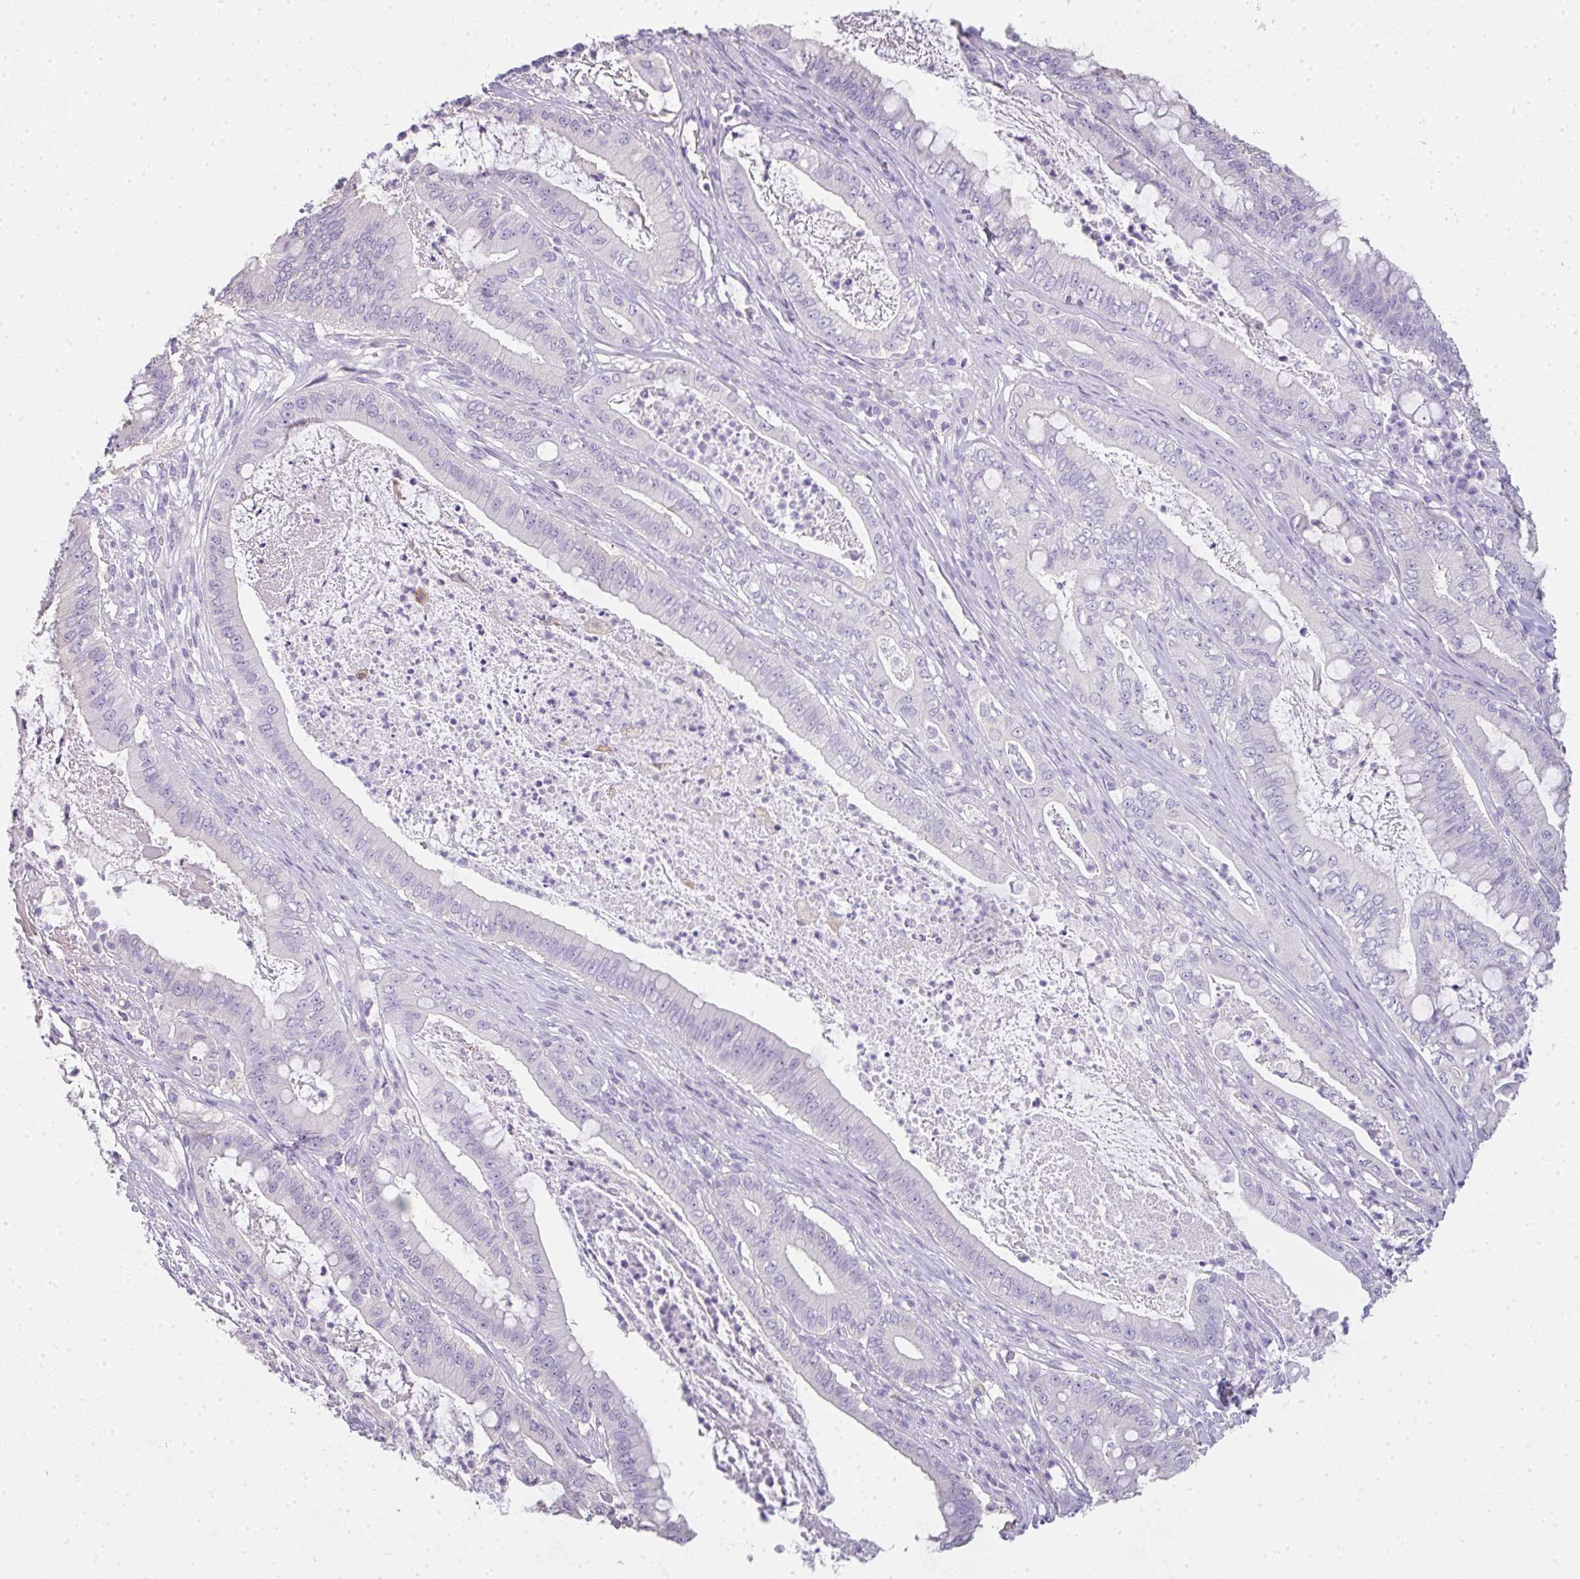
{"staining": {"intensity": "negative", "quantity": "none", "location": "none"}, "tissue": "pancreatic cancer", "cell_type": "Tumor cells", "image_type": "cancer", "snomed": [{"axis": "morphology", "description": "Adenocarcinoma, NOS"}, {"axis": "topography", "description": "Pancreas"}], "caption": "High power microscopy photomicrograph of an IHC photomicrograph of adenocarcinoma (pancreatic), revealing no significant positivity in tumor cells.", "gene": "LPAR4", "patient": {"sex": "male", "age": 71}}